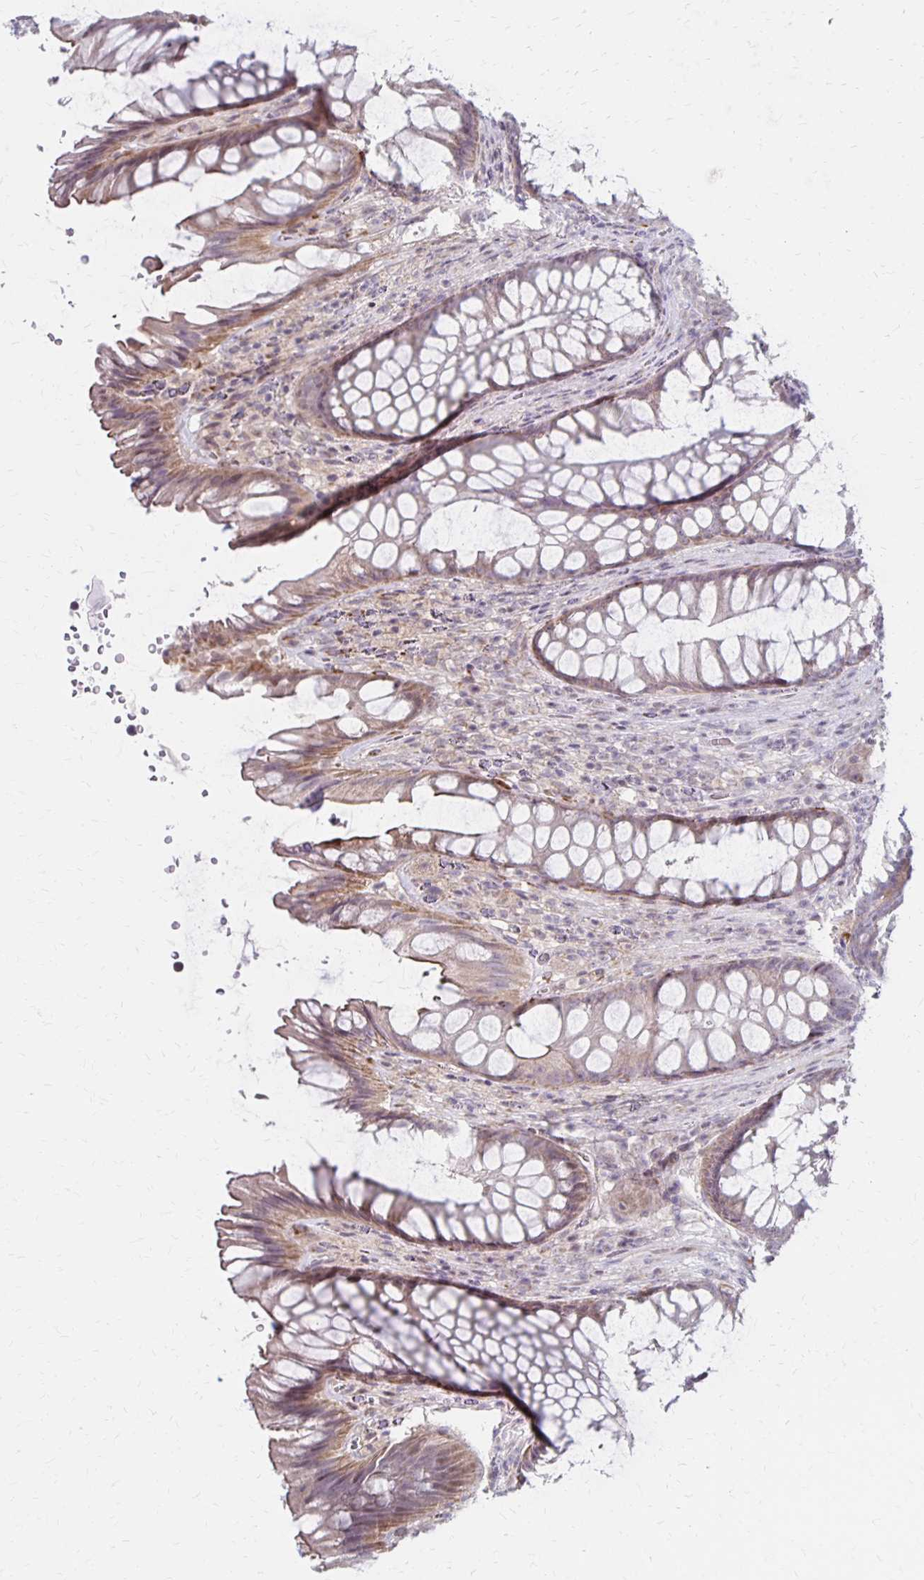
{"staining": {"intensity": "weak", "quantity": "25%-75%", "location": "cytoplasmic/membranous"}, "tissue": "rectum", "cell_type": "Glandular cells", "image_type": "normal", "snomed": [{"axis": "morphology", "description": "Normal tissue, NOS"}, {"axis": "topography", "description": "Rectum"}], "caption": "A photomicrograph of rectum stained for a protein reveals weak cytoplasmic/membranous brown staining in glandular cells. (IHC, brightfield microscopy, high magnification).", "gene": "DAGLA", "patient": {"sex": "male", "age": 53}}